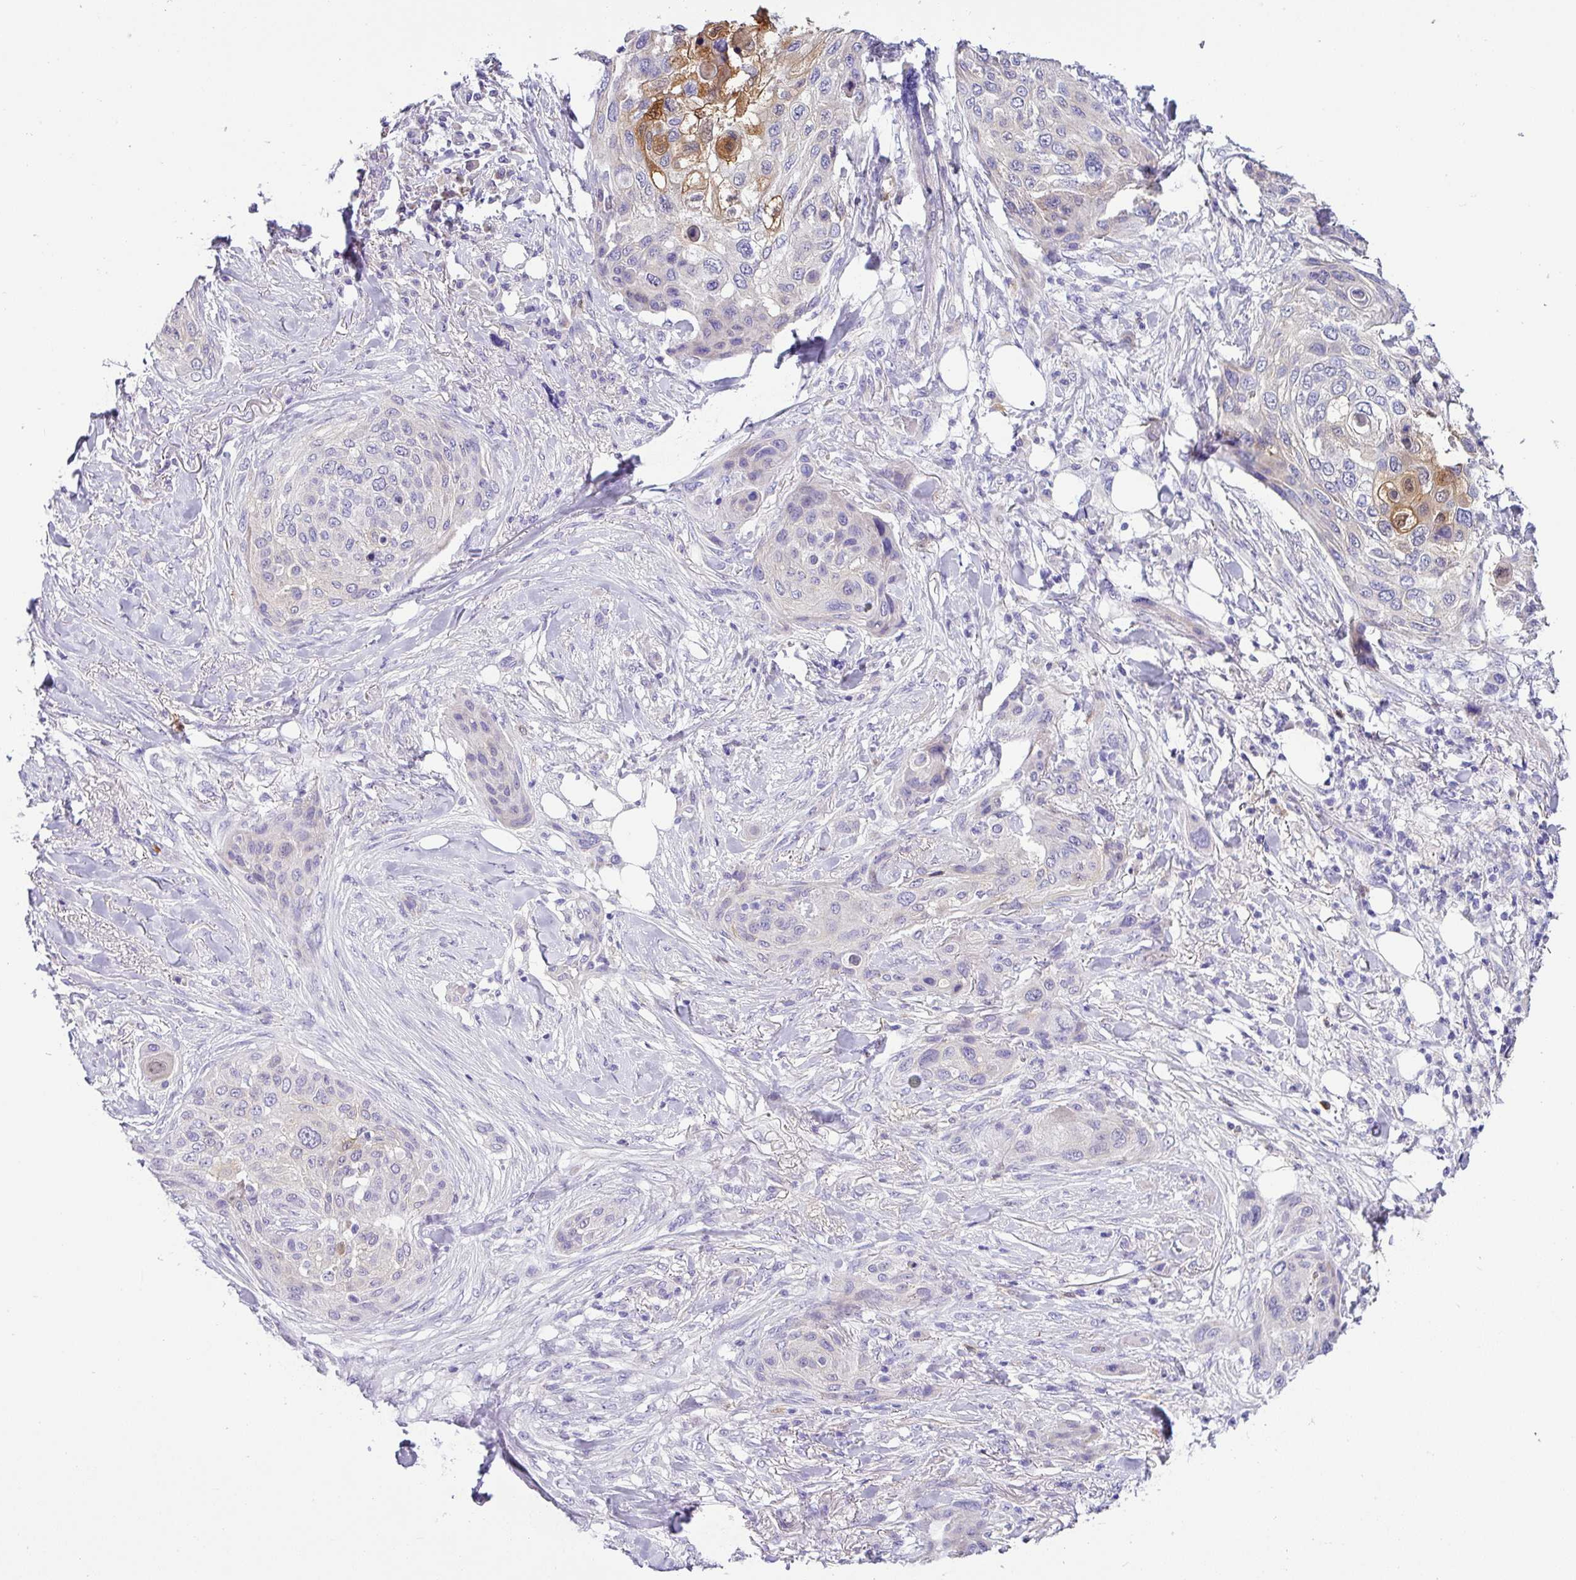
{"staining": {"intensity": "moderate", "quantity": "<25%", "location": "cytoplasmic/membranous"}, "tissue": "skin cancer", "cell_type": "Tumor cells", "image_type": "cancer", "snomed": [{"axis": "morphology", "description": "Squamous cell carcinoma, NOS"}, {"axis": "topography", "description": "Skin"}], "caption": "IHC (DAB (3,3'-diaminobenzidine)) staining of squamous cell carcinoma (skin) shows moderate cytoplasmic/membranous protein expression in about <25% of tumor cells.", "gene": "SH2D3C", "patient": {"sex": "female", "age": 87}}